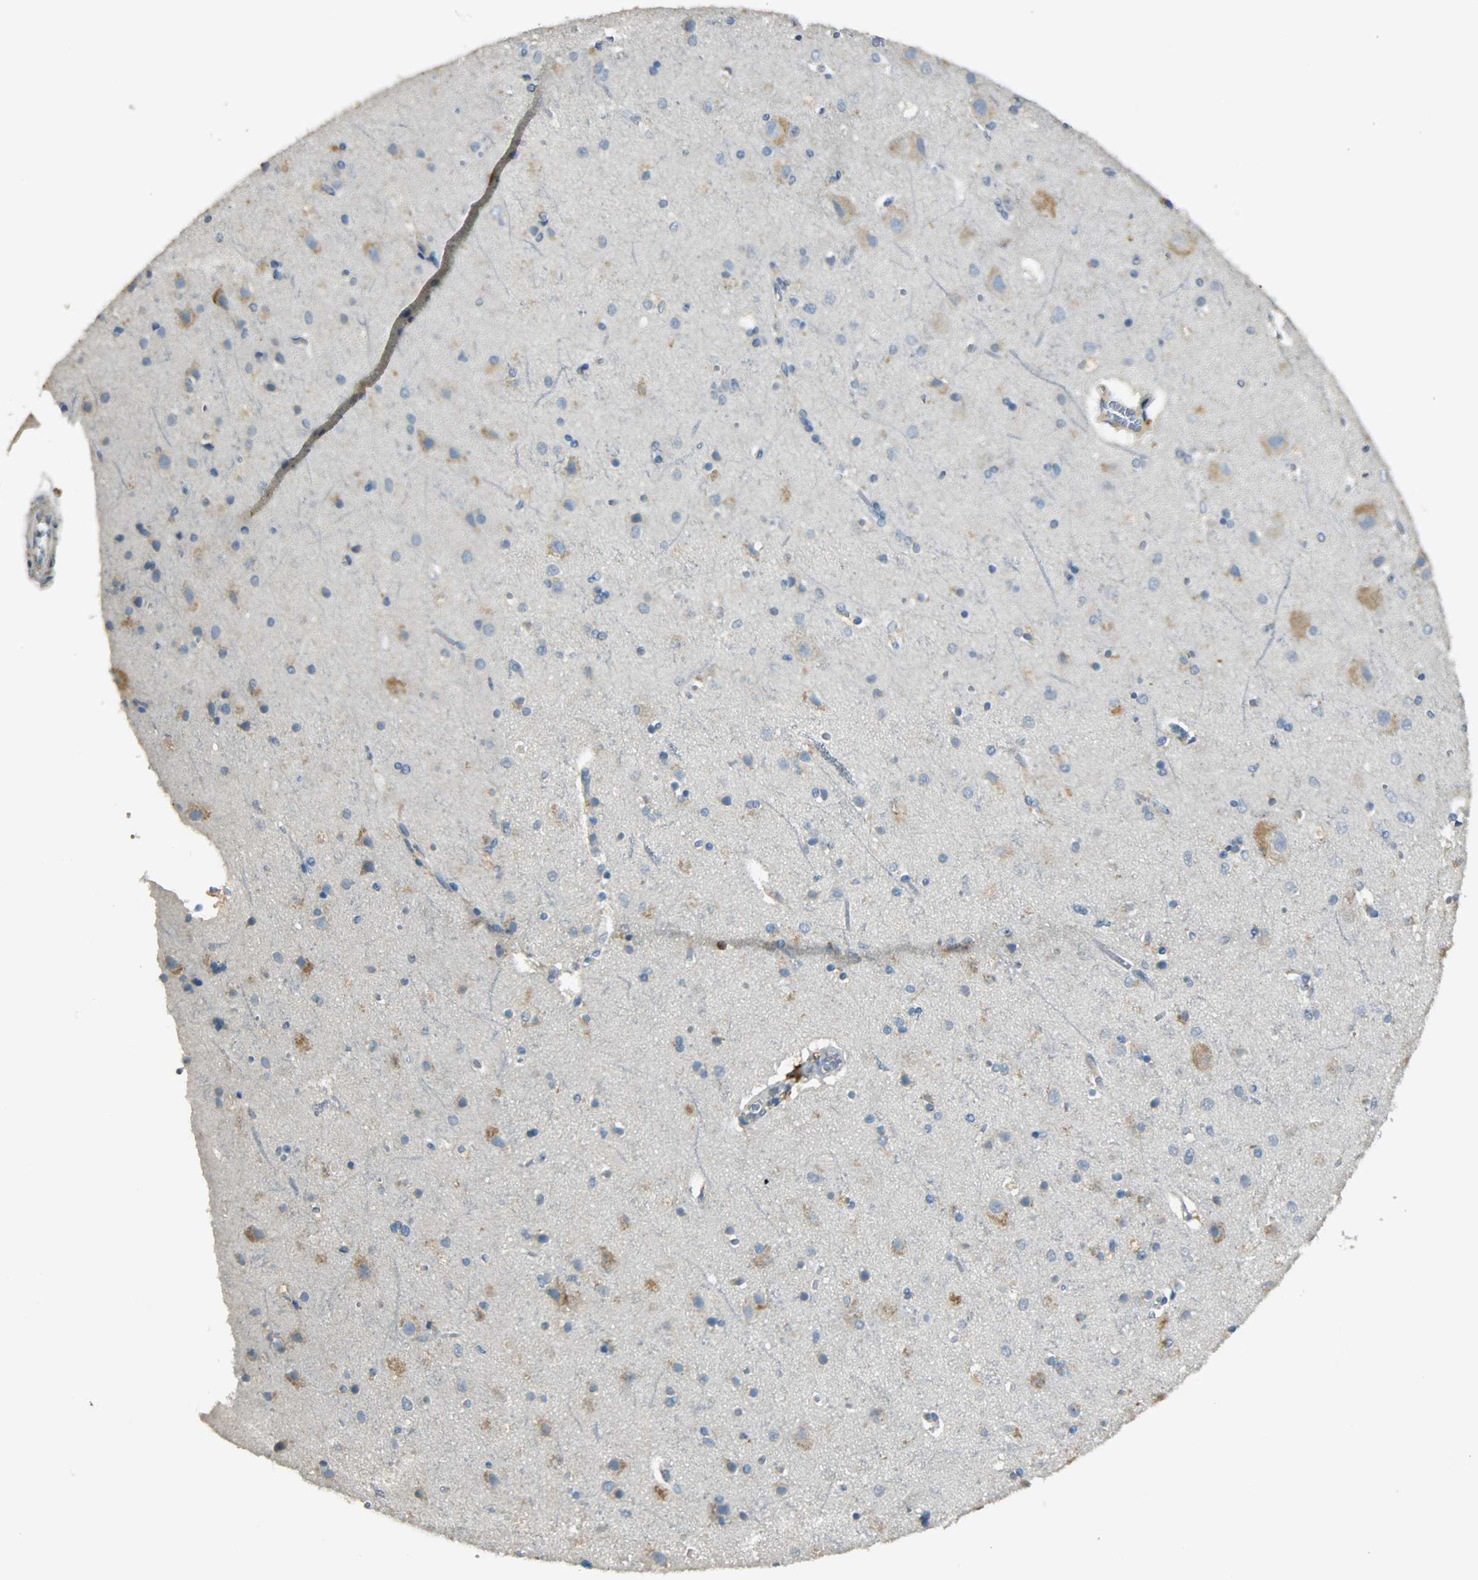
{"staining": {"intensity": "negative", "quantity": "none", "location": "none"}, "tissue": "cerebral cortex", "cell_type": "Endothelial cells", "image_type": "normal", "snomed": [{"axis": "morphology", "description": "Normal tissue, NOS"}, {"axis": "topography", "description": "Cerebral cortex"}], "caption": "High power microscopy photomicrograph of an immunohistochemistry micrograph of unremarkable cerebral cortex, revealing no significant positivity in endothelial cells.", "gene": "TPX2", "patient": {"sex": "female", "age": 54}}